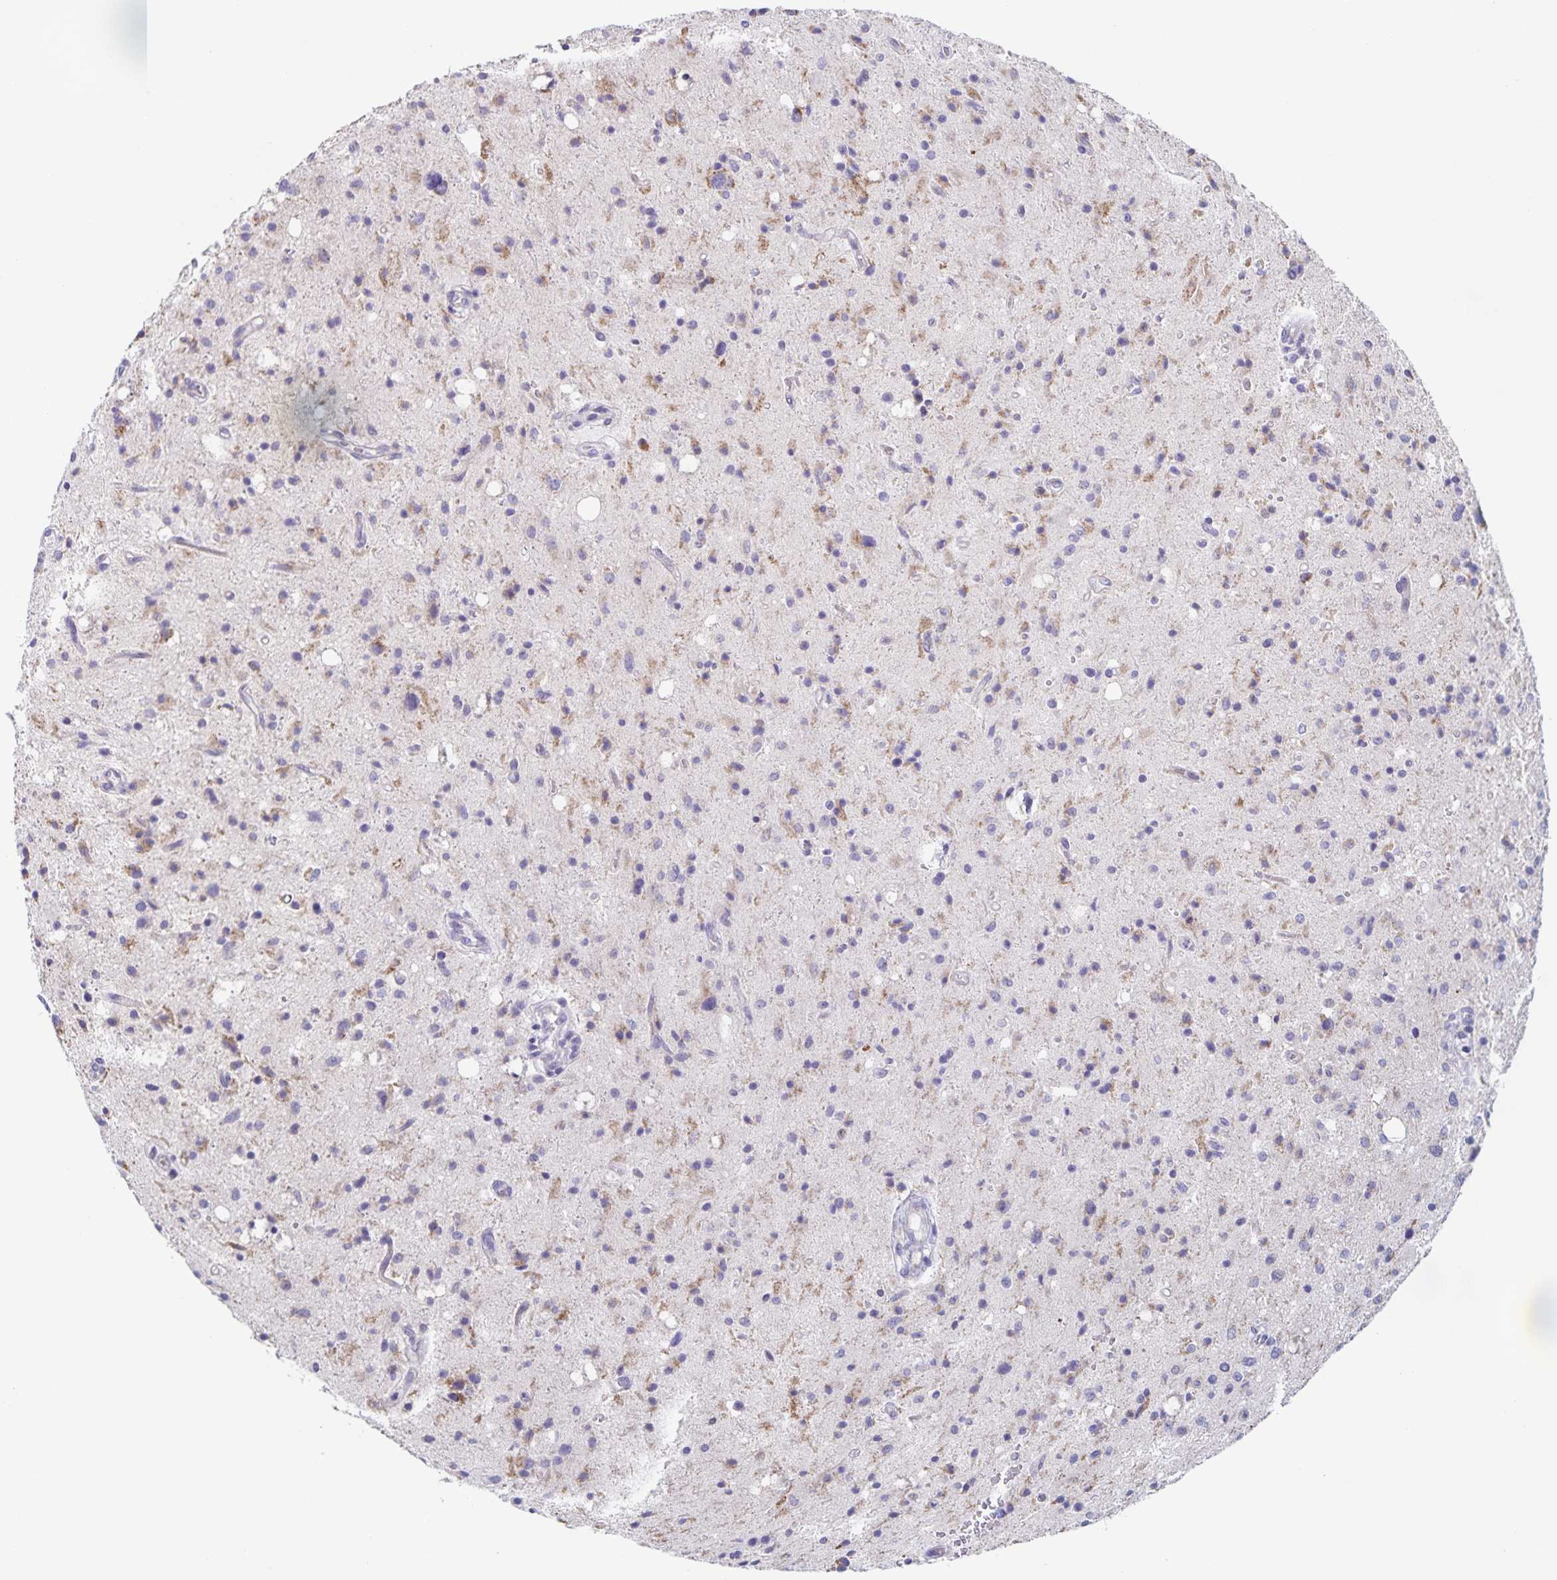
{"staining": {"intensity": "weak", "quantity": "25%-75%", "location": "cytoplasmic/membranous"}, "tissue": "glioma", "cell_type": "Tumor cells", "image_type": "cancer", "snomed": [{"axis": "morphology", "description": "Glioma, malignant, Low grade"}, {"axis": "topography", "description": "Brain"}], "caption": "Human glioma stained with a brown dye shows weak cytoplasmic/membranous positive positivity in approximately 25%-75% of tumor cells.", "gene": "CENPH", "patient": {"sex": "female", "age": 58}}